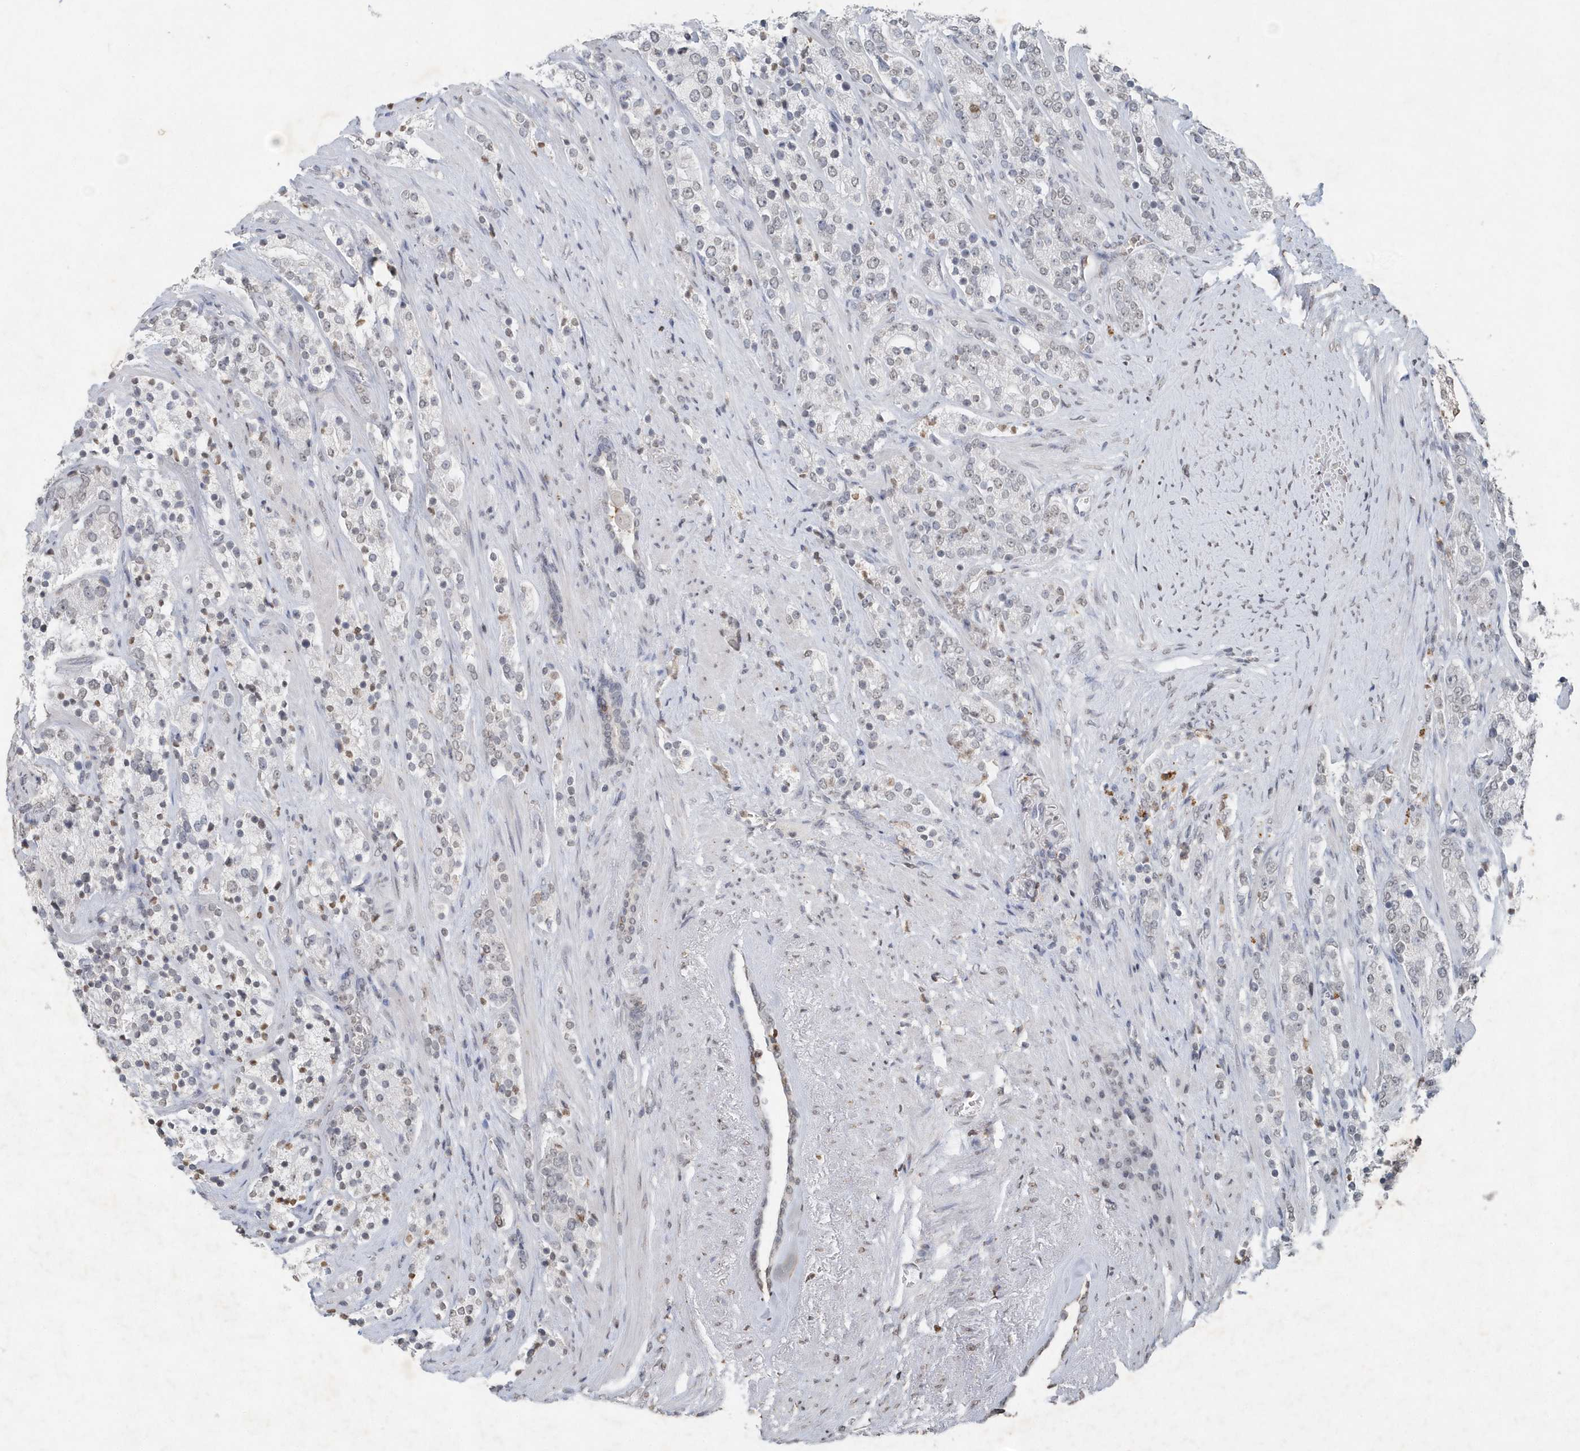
{"staining": {"intensity": "negative", "quantity": "none", "location": "none"}, "tissue": "prostate cancer", "cell_type": "Tumor cells", "image_type": "cancer", "snomed": [{"axis": "morphology", "description": "Adenocarcinoma, High grade"}, {"axis": "topography", "description": "Prostate"}], "caption": "There is no significant expression in tumor cells of prostate adenocarcinoma (high-grade).", "gene": "PDCD1", "patient": {"sex": "male", "age": 71}}